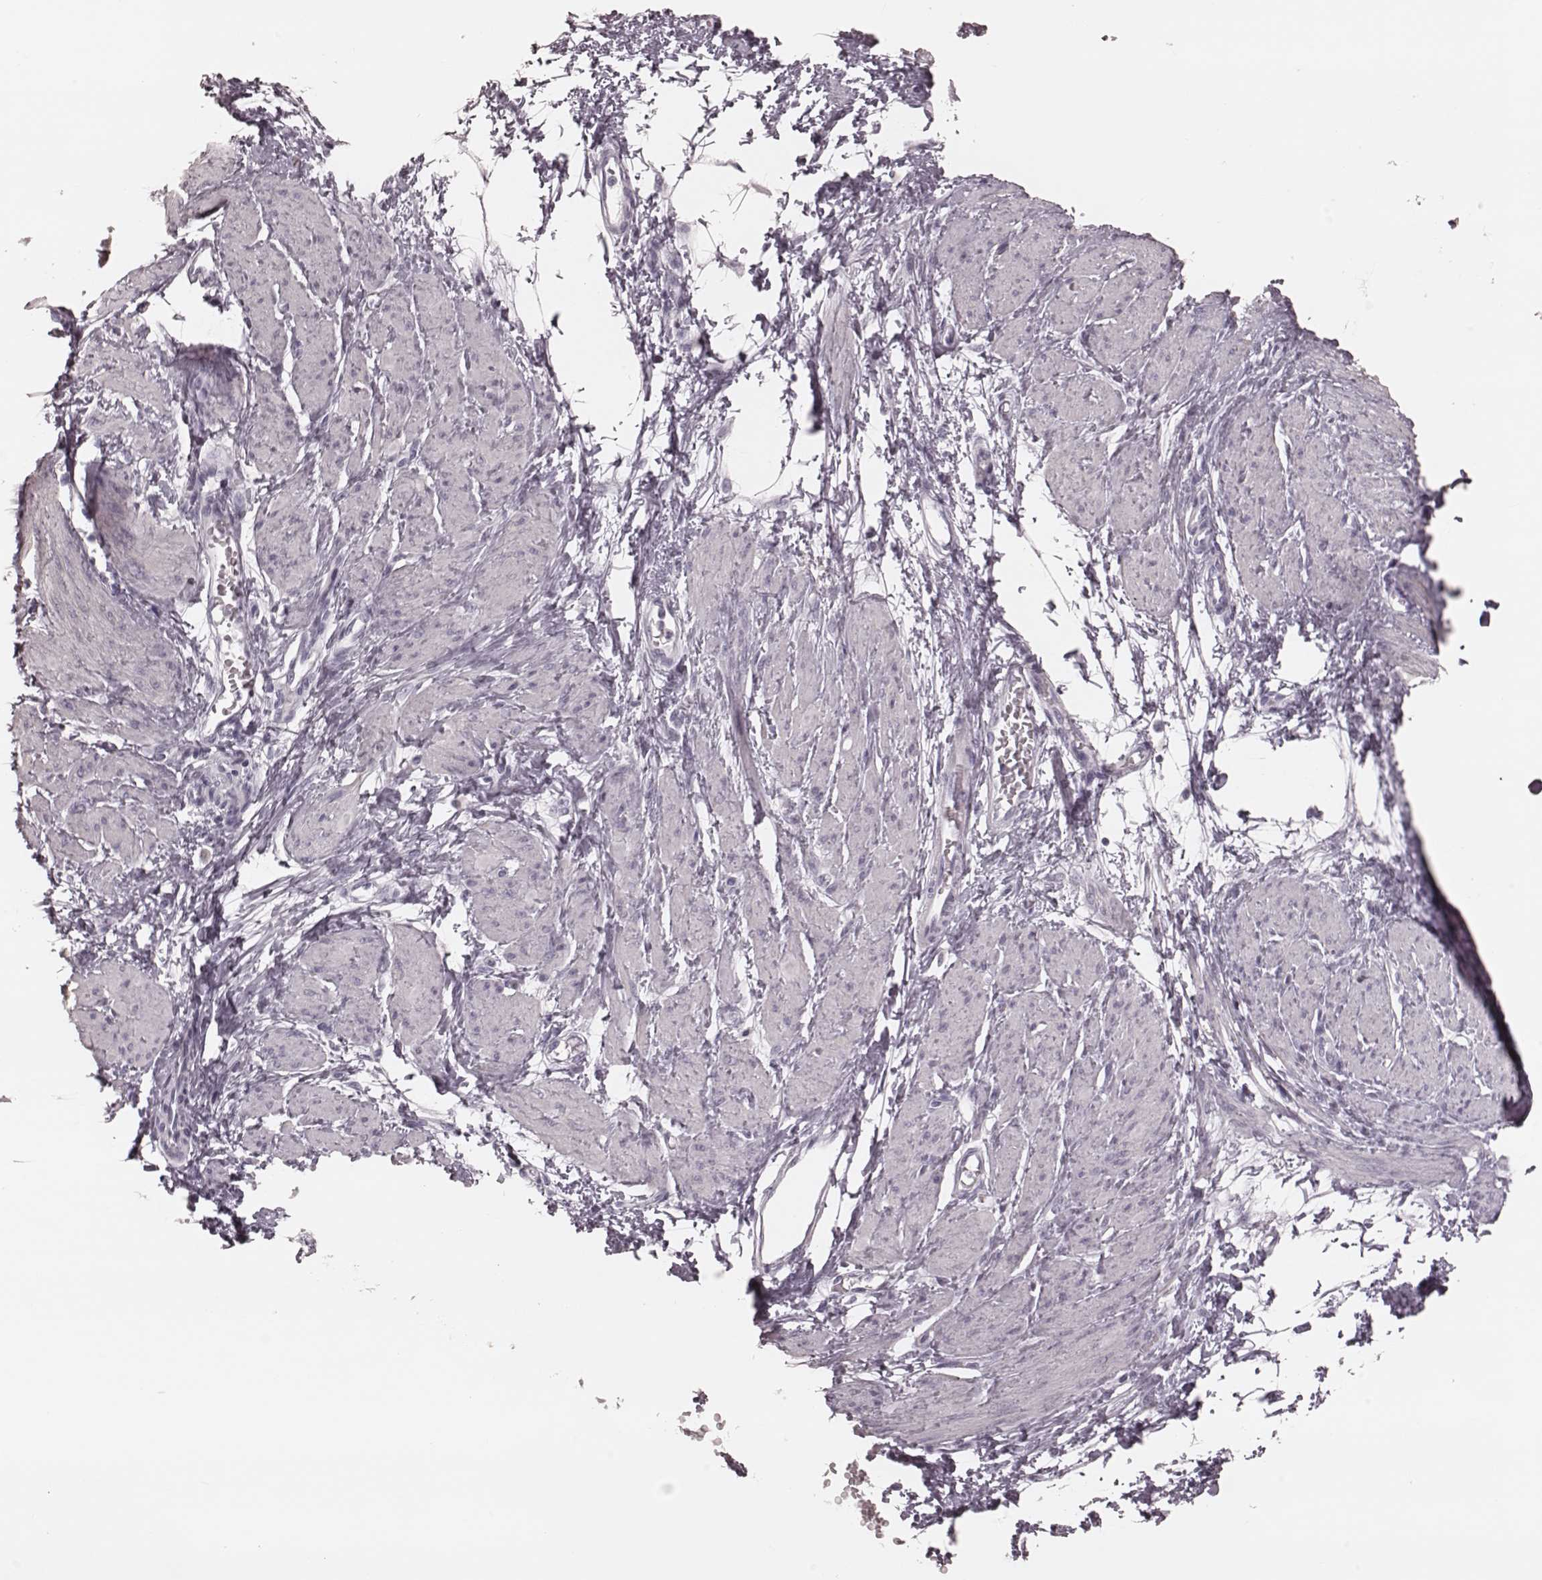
{"staining": {"intensity": "negative", "quantity": "none", "location": "none"}, "tissue": "smooth muscle", "cell_type": "Smooth muscle cells", "image_type": "normal", "snomed": [{"axis": "morphology", "description": "Normal tissue, NOS"}, {"axis": "topography", "description": "Smooth muscle"}, {"axis": "topography", "description": "Uterus"}], "caption": "DAB immunohistochemical staining of unremarkable smooth muscle reveals no significant staining in smooth muscle cells.", "gene": "KRT74", "patient": {"sex": "female", "age": 39}}